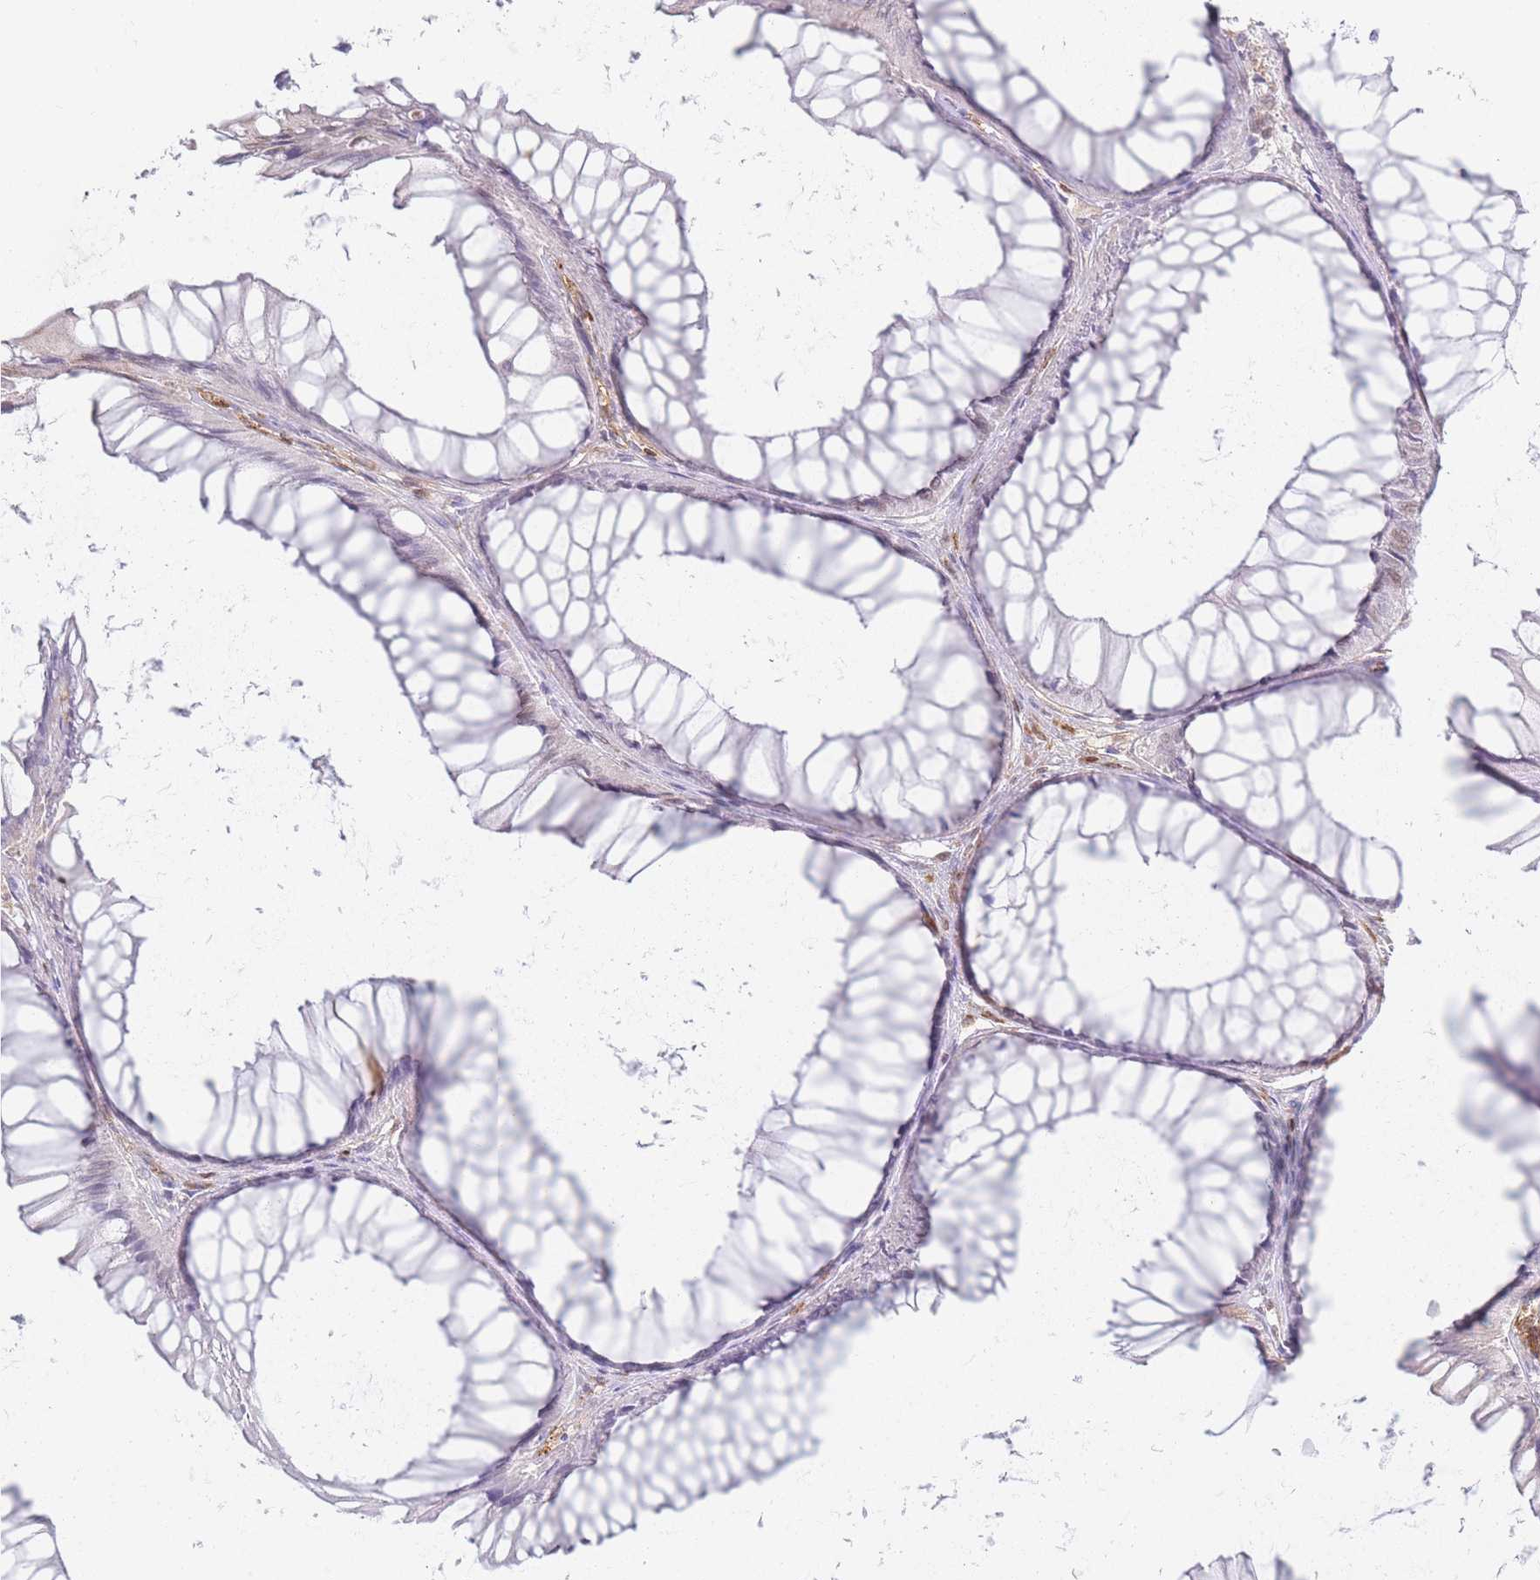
{"staining": {"intensity": "negative", "quantity": "none", "location": "none"}, "tissue": "colorectal cancer", "cell_type": "Tumor cells", "image_type": "cancer", "snomed": [{"axis": "morphology", "description": "Adenocarcinoma, NOS"}, {"axis": "topography", "description": "Colon"}], "caption": "A histopathology image of human adenocarcinoma (colorectal) is negative for staining in tumor cells.", "gene": "PRG4", "patient": {"sex": "female", "age": 67}}